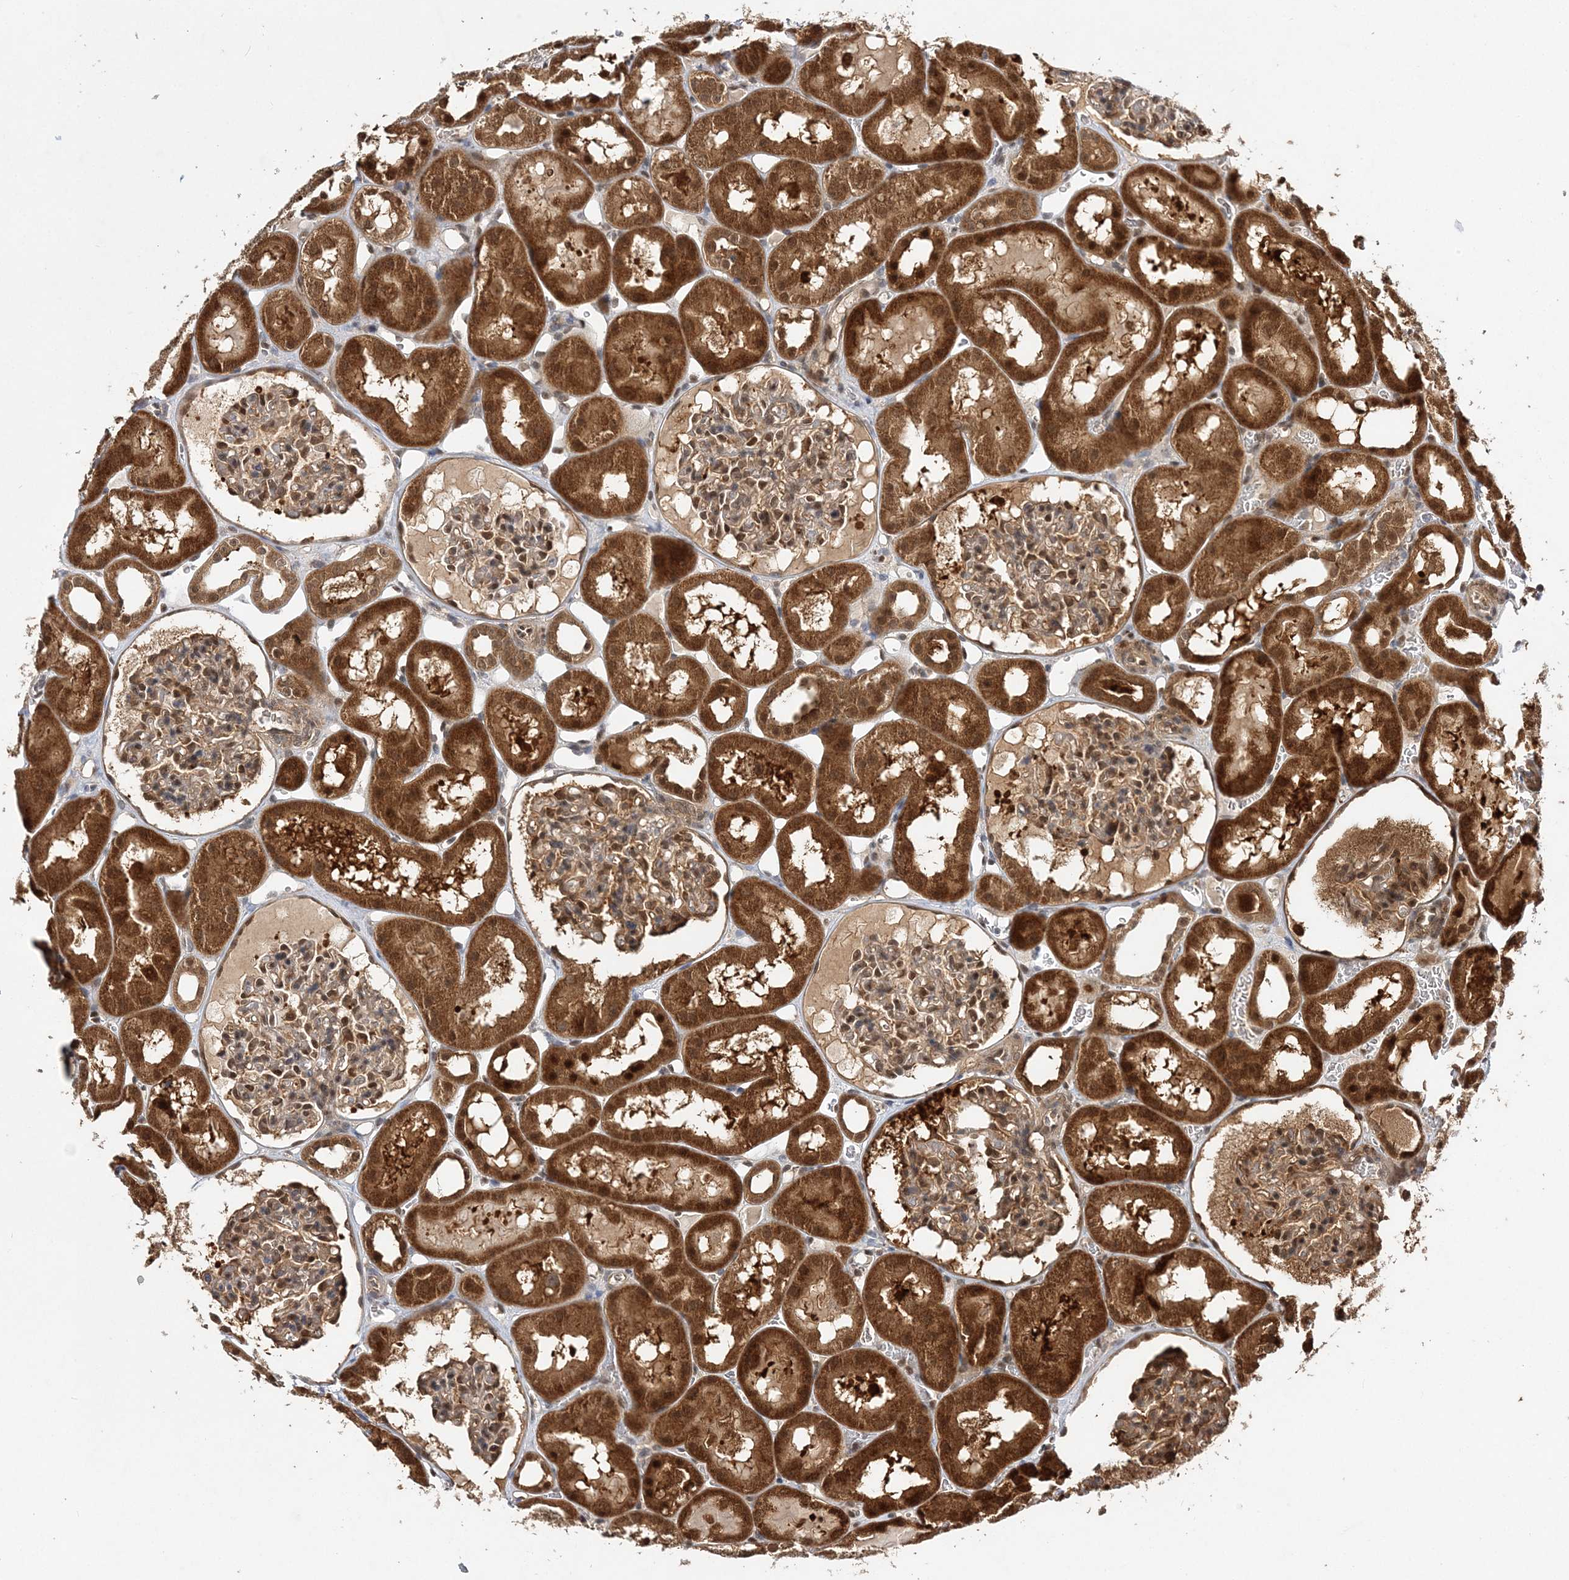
{"staining": {"intensity": "moderate", "quantity": "25%-75%", "location": "cytoplasmic/membranous,nuclear"}, "tissue": "kidney", "cell_type": "Cells in glomeruli", "image_type": "normal", "snomed": [{"axis": "morphology", "description": "Normal tissue, NOS"}, {"axis": "topography", "description": "Kidney"}, {"axis": "topography", "description": "Urinary bladder"}], "caption": "Cells in glomeruli demonstrate medium levels of moderate cytoplasmic/membranous,nuclear staining in approximately 25%-75% of cells in benign kidney. The protein of interest is shown in brown color, while the nuclei are stained blue.", "gene": "NIF3L1", "patient": {"sex": "male", "age": 16}}